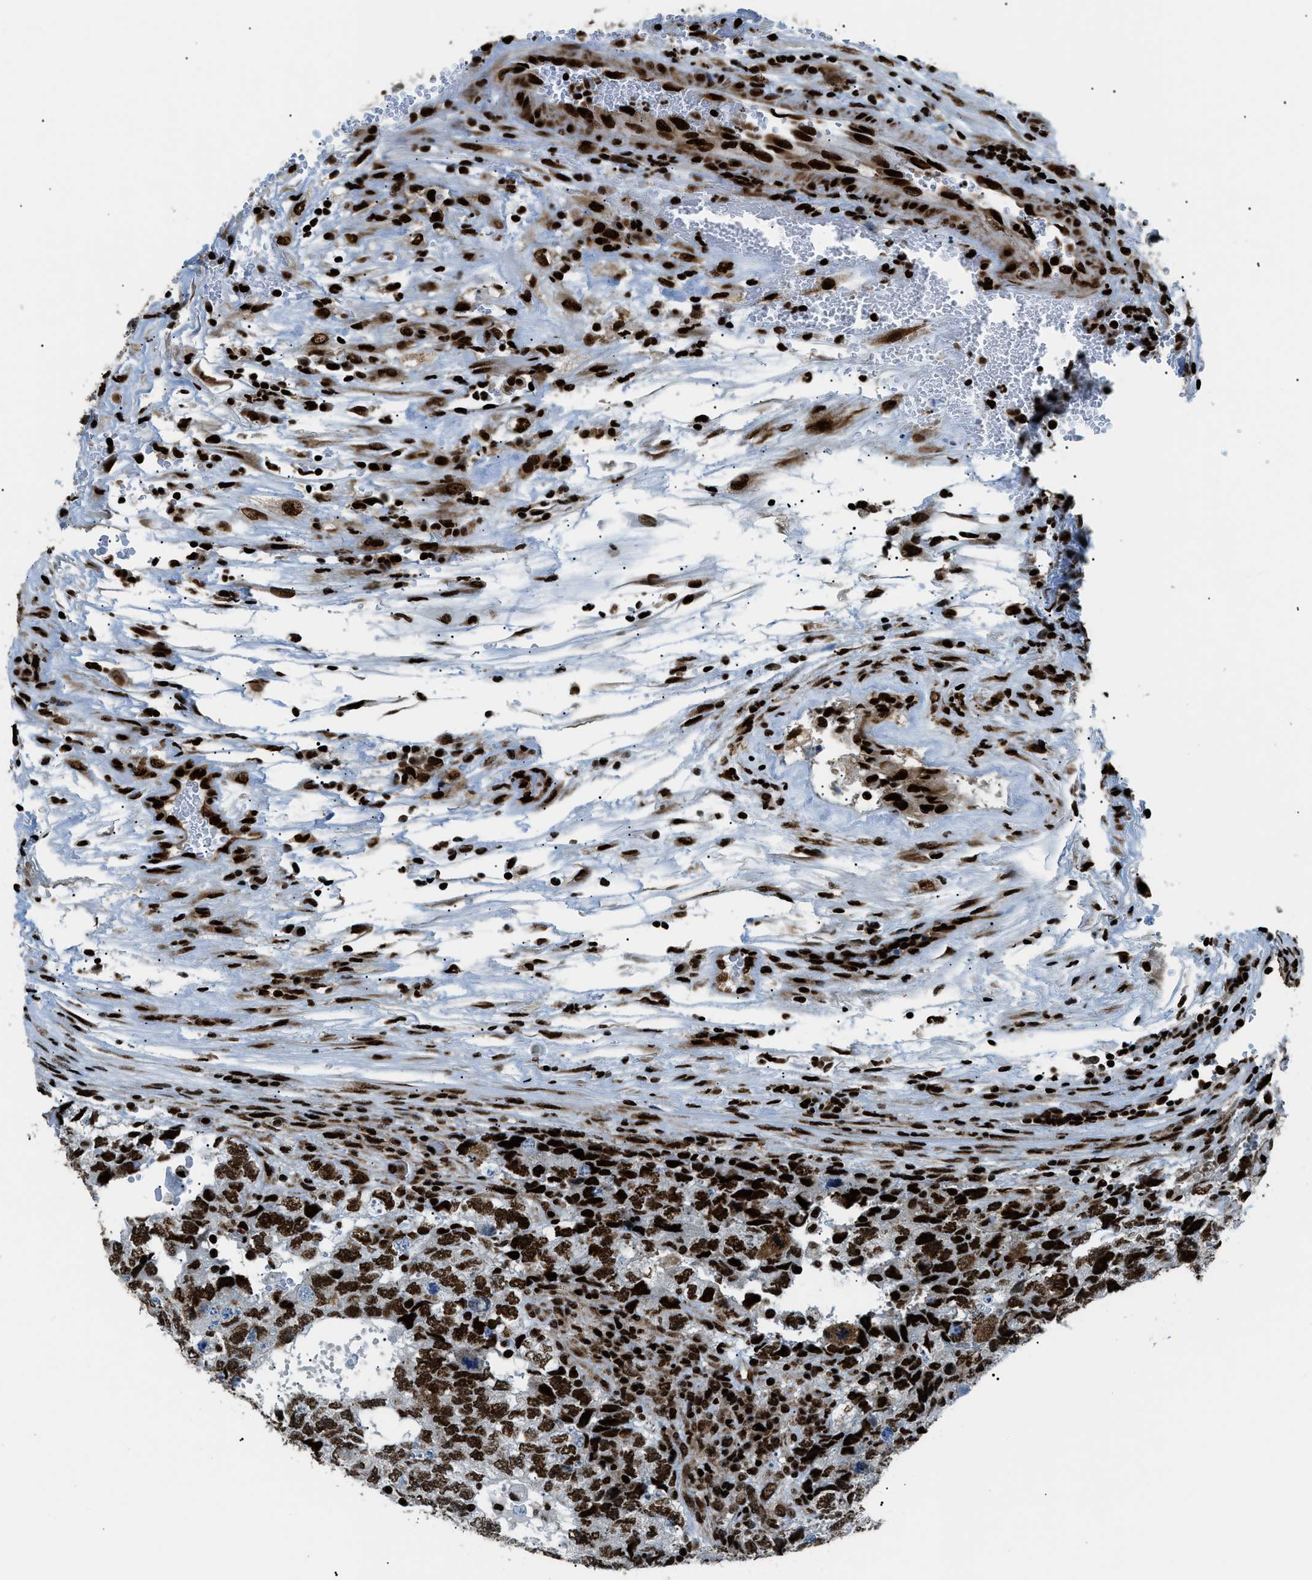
{"staining": {"intensity": "strong", "quantity": ">75%", "location": "nuclear"}, "tissue": "testis cancer", "cell_type": "Tumor cells", "image_type": "cancer", "snomed": [{"axis": "morphology", "description": "Carcinoma, Embryonal, NOS"}, {"axis": "topography", "description": "Testis"}], "caption": "Immunohistochemistry (DAB (3,3'-diaminobenzidine)) staining of embryonal carcinoma (testis) exhibits strong nuclear protein positivity in approximately >75% of tumor cells.", "gene": "HNRNPK", "patient": {"sex": "male", "age": 36}}